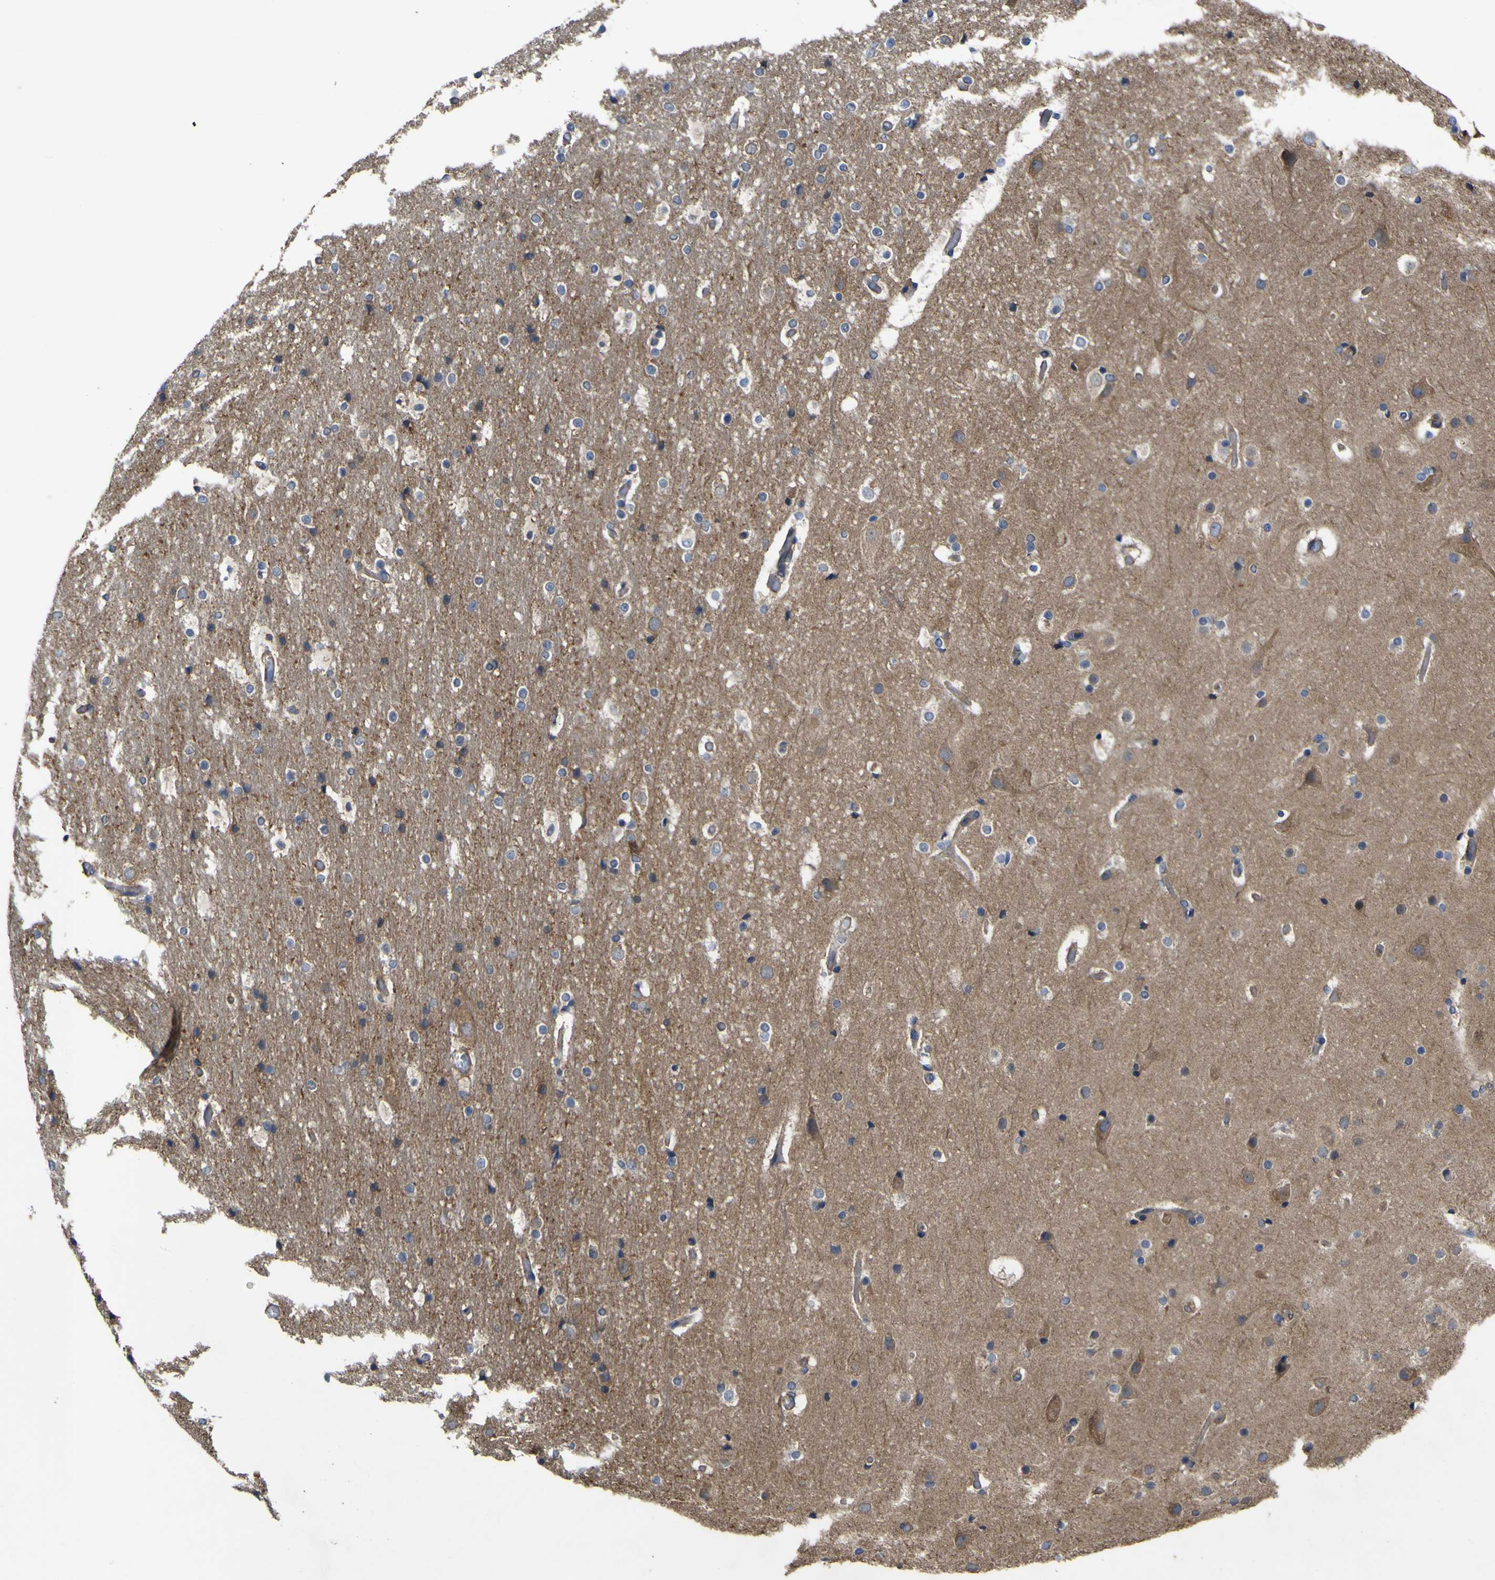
{"staining": {"intensity": "weak", "quantity": ">75%", "location": "cytoplasmic/membranous"}, "tissue": "cerebral cortex", "cell_type": "Endothelial cells", "image_type": "normal", "snomed": [{"axis": "morphology", "description": "Normal tissue, NOS"}, {"axis": "topography", "description": "Cerebral cortex"}], "caption": "Immunohistochemistry (IHC) (DAB (3,3'-diaminobenzidine)) staining of unremarkable cerebral cortex demonstrates weak cytoplasmic/membranous protein expression in about >75% of endothelial cells. Nuclei are stained in blue.", "gene": "TNFSF15", "patient": {"sex": "male", "age": 57}}